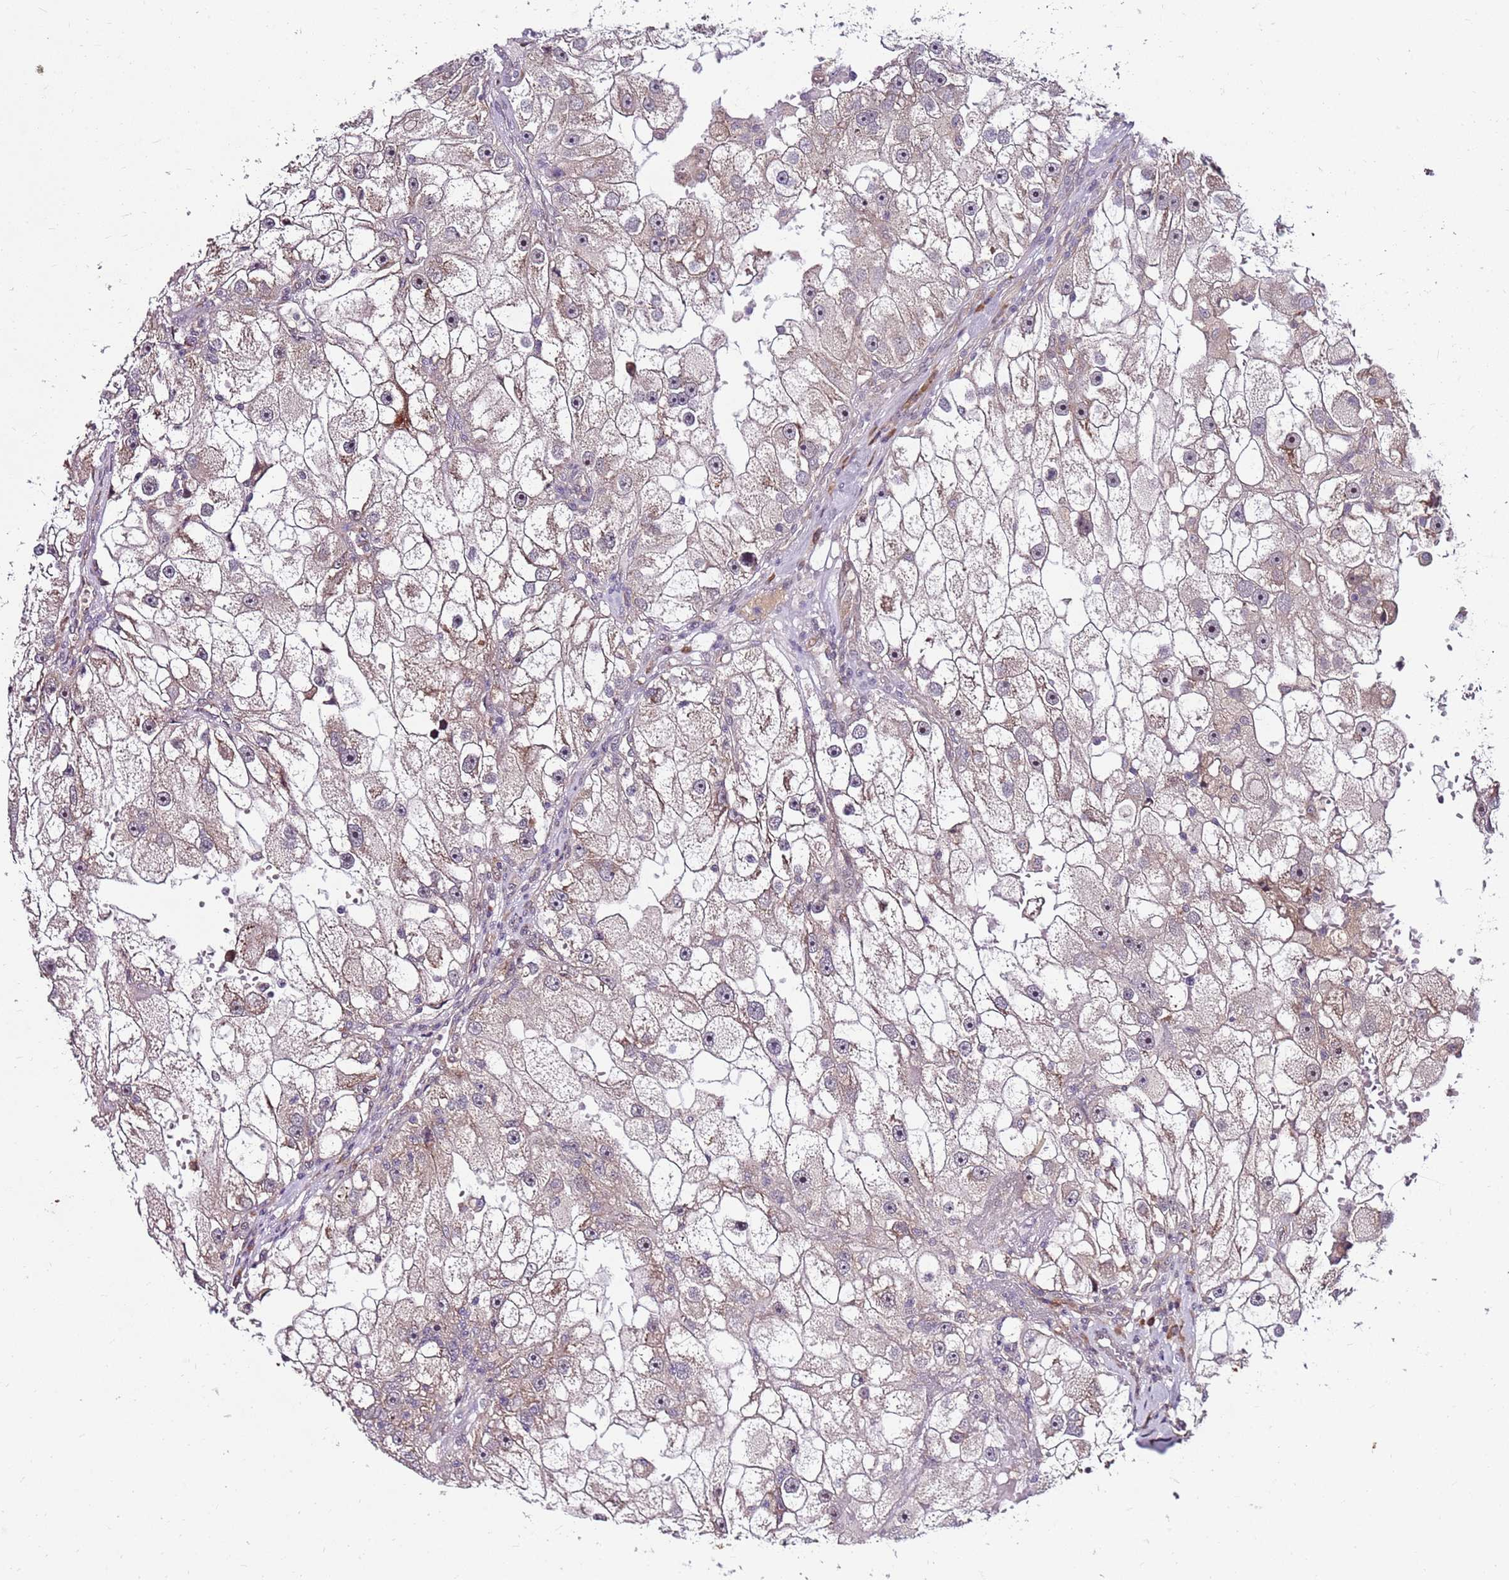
{"staining": {"intensity": "weak", "quantity": "<25%", "location": "cytoplasmic/membranous"}, "tissue": "renal cancer", "cell_type": "Tumor cells", "image_type": "cancer", "snomed": [{"axis": "morphology", "description": "Adenocarcinoma, NOS"}, {"axis": "topography", "description": "Kidney"}], "caption": "This is an immunohistochemistry histopathology image of human adenocarcinoma (renal). There is no expression in tumor cells.", "gene": "FBXL22", "patient": {"sex": "male", "age": 63}}